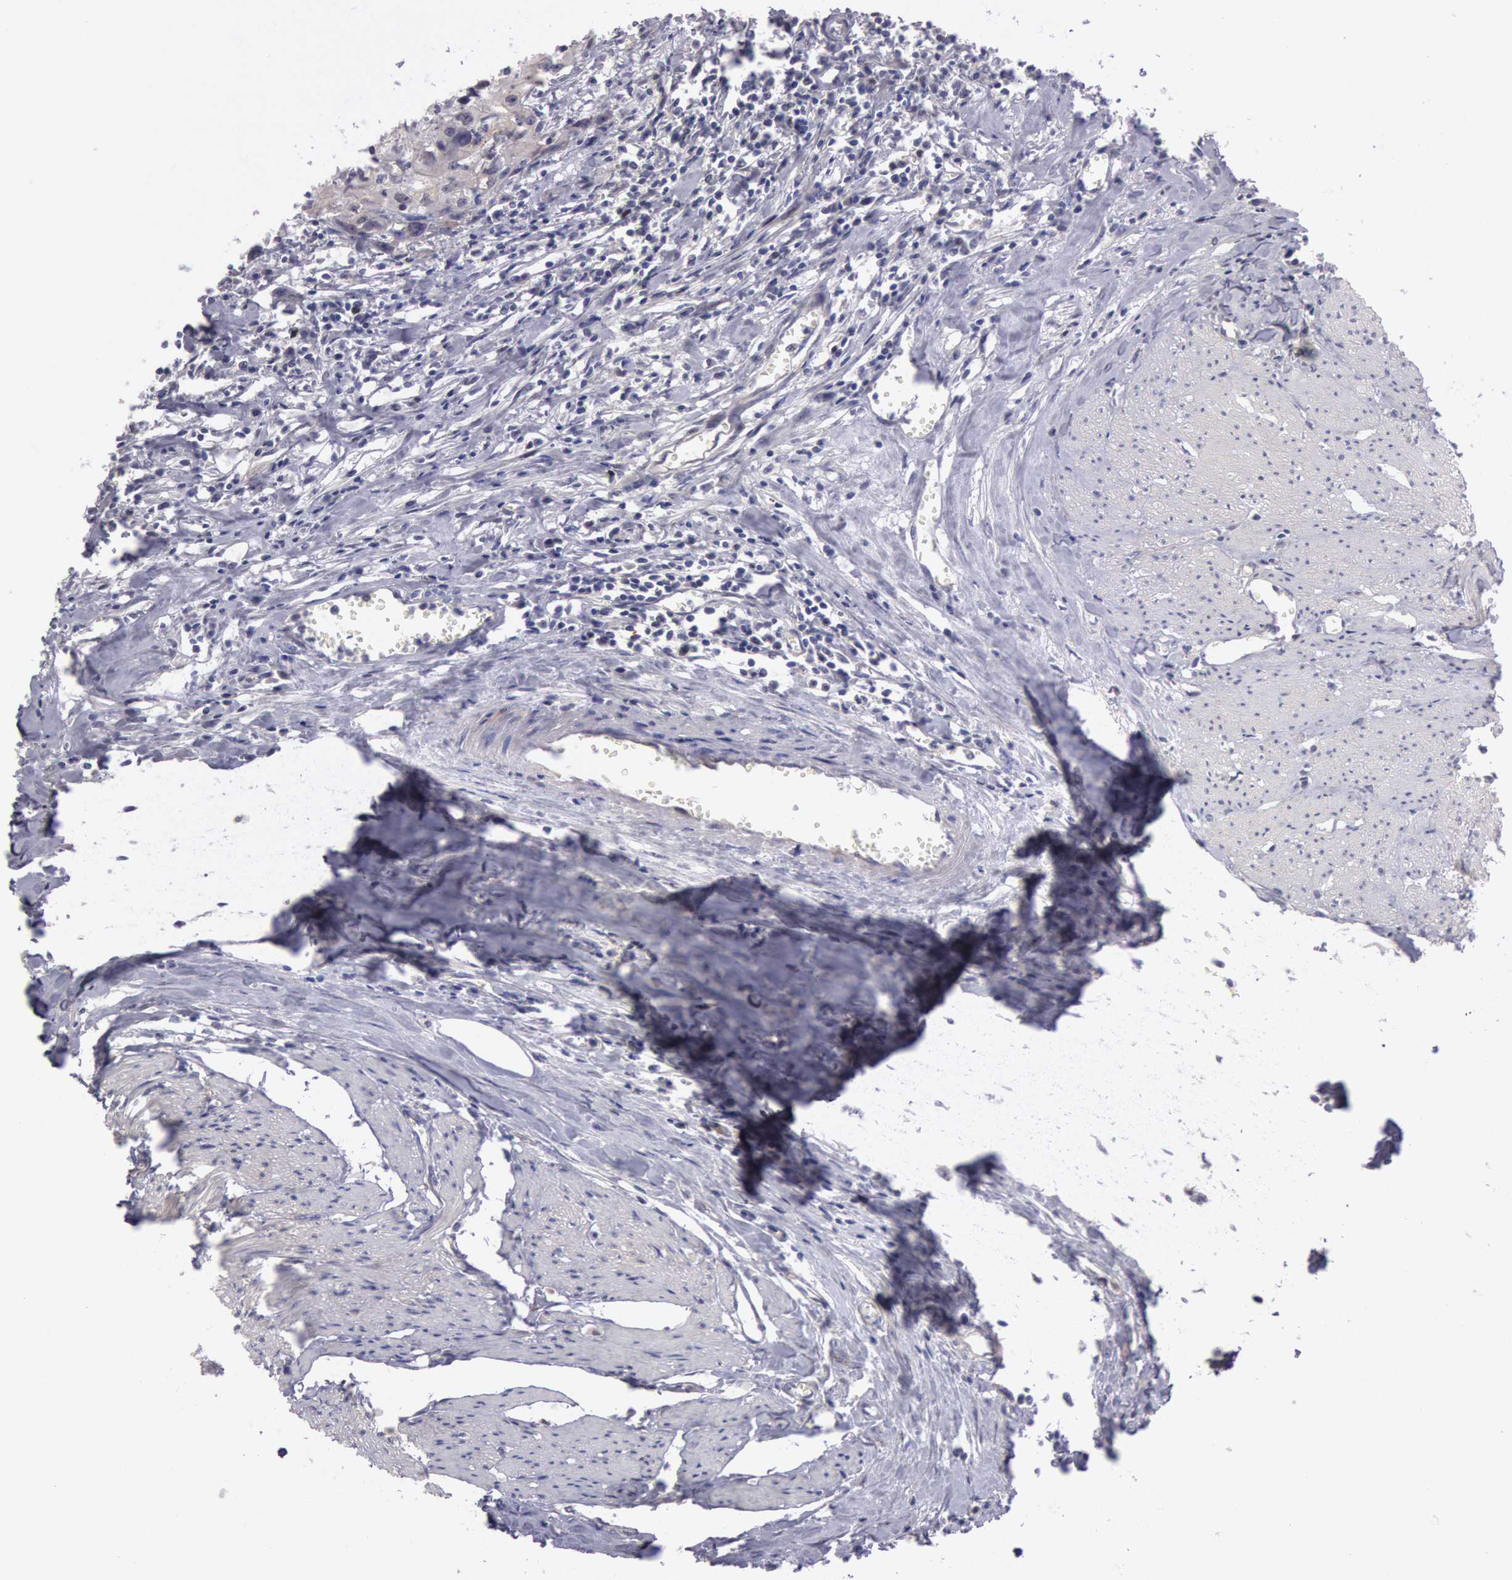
{"staining": {"intensity": "negative", "quantity": "none", "location": "none"}, "tissue": "urothelial cancer", "cell_type": "Tumor cells", "image_type": "cancer", "snomed": [{"axis": "morphology", "description": "Urothelial carcinoma, High grade"}, {"axis": "topography", "description": "Urinary bladder"}], "caption": "High magnification brightfield microscopy of high-grade urothelial carcinoma stained with DAB (brown) and counterstained with hematoxylin (blue): tumor cells show no significant staining.", "gene": "AMOTL1", "patient": {"sex": "male", "age": 54}}